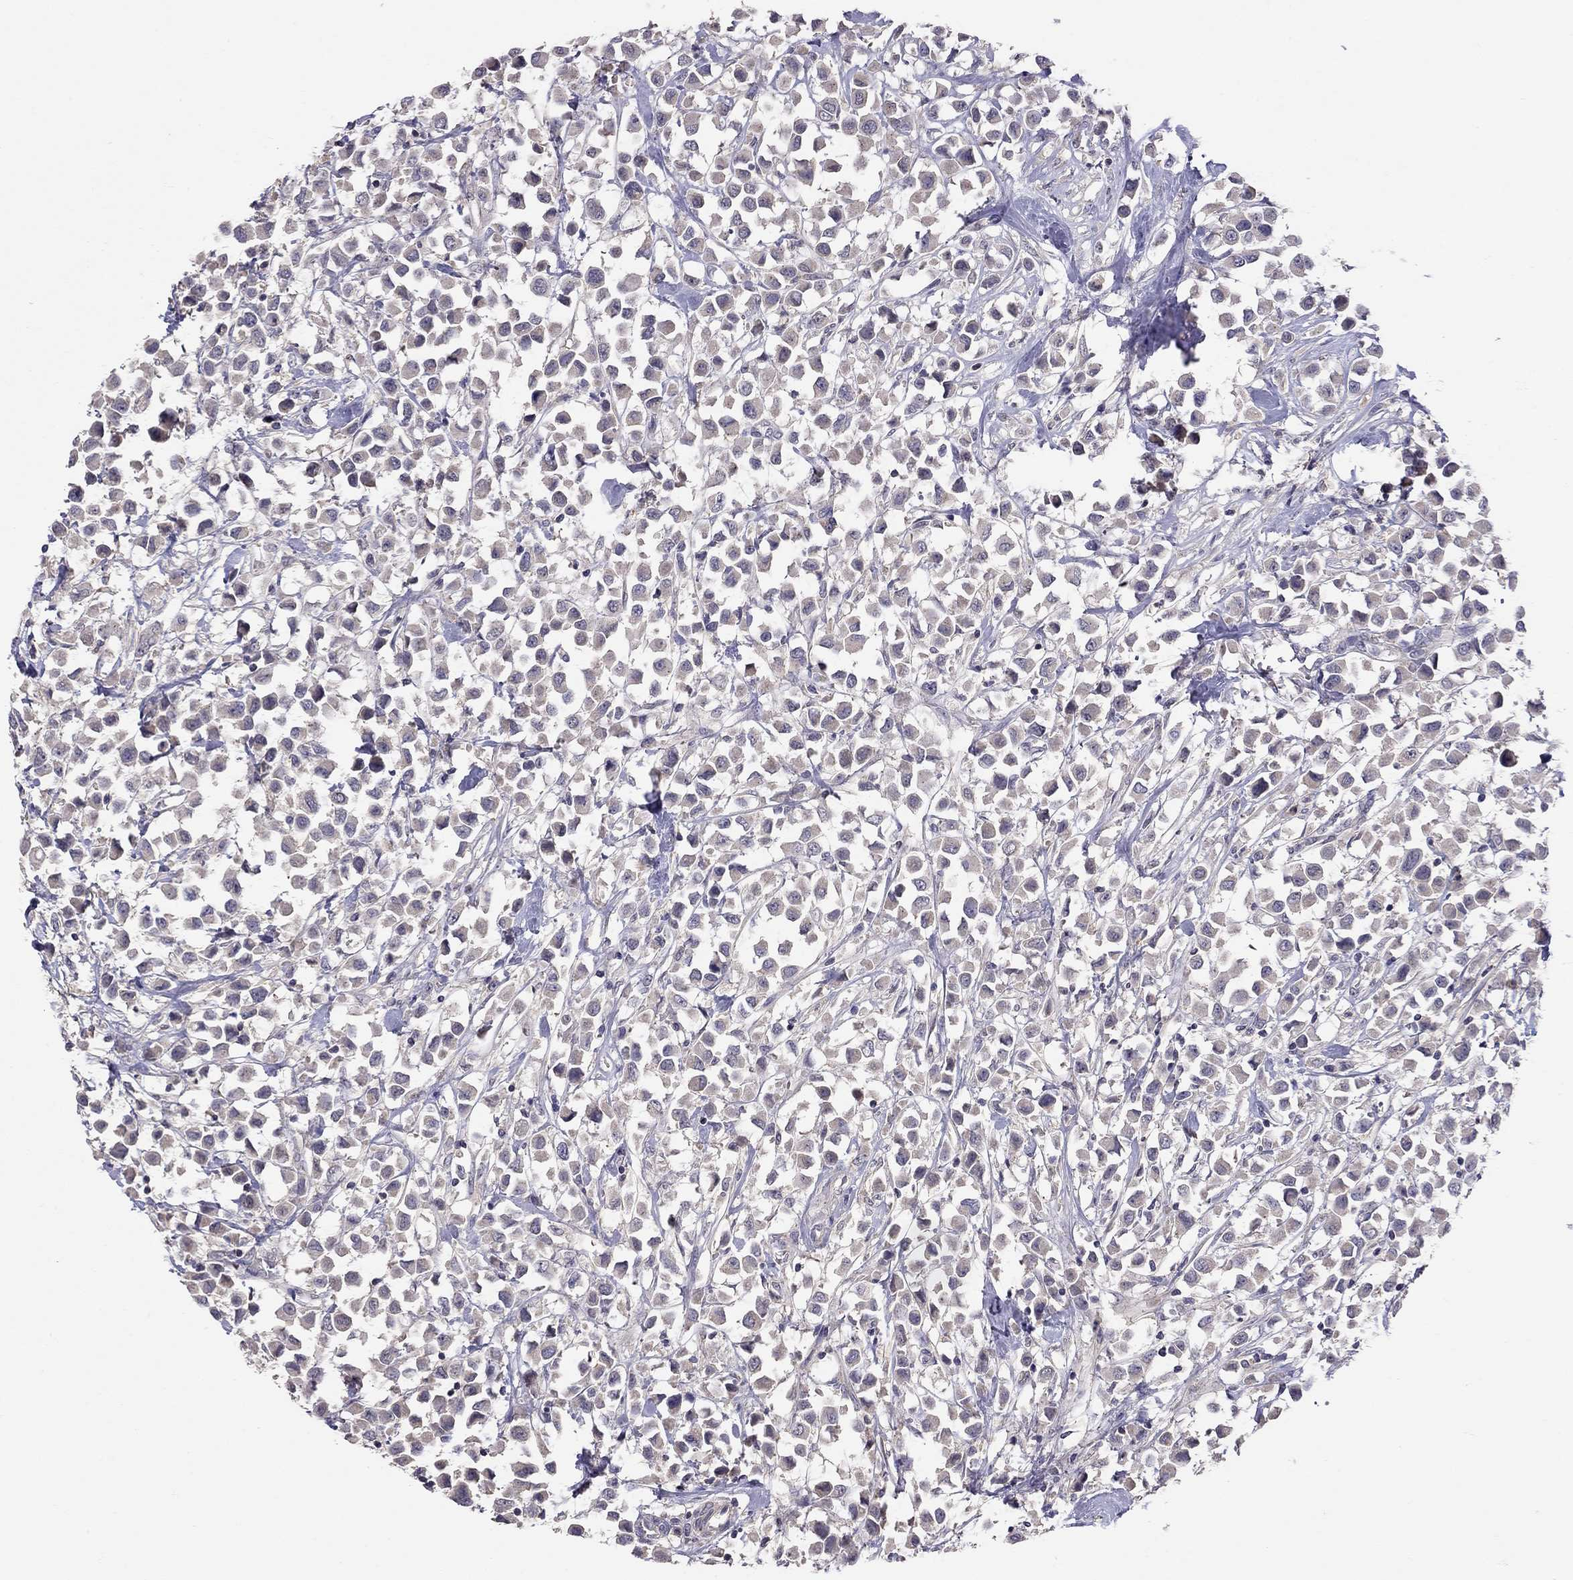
{"staining": {"intensity": "negative", "quantity": "none", "location": "none"}, "tissue": "breast cancer", "cell_type": "Tumor cells", "image_type": "cancer", "snomed": [{"axis": "morphology", "description": "Duct carcinoma"}, {"axis": "topography", "description": "Breast"}], "caption": "This is an immunohistochemistry (IHC) photomicrograph of breast cancer (infiltrating ductal carcinoma). There is no expression in tumor cells.", "gene": "RTP5", "patient": {"sex": "female", "age": 61}}